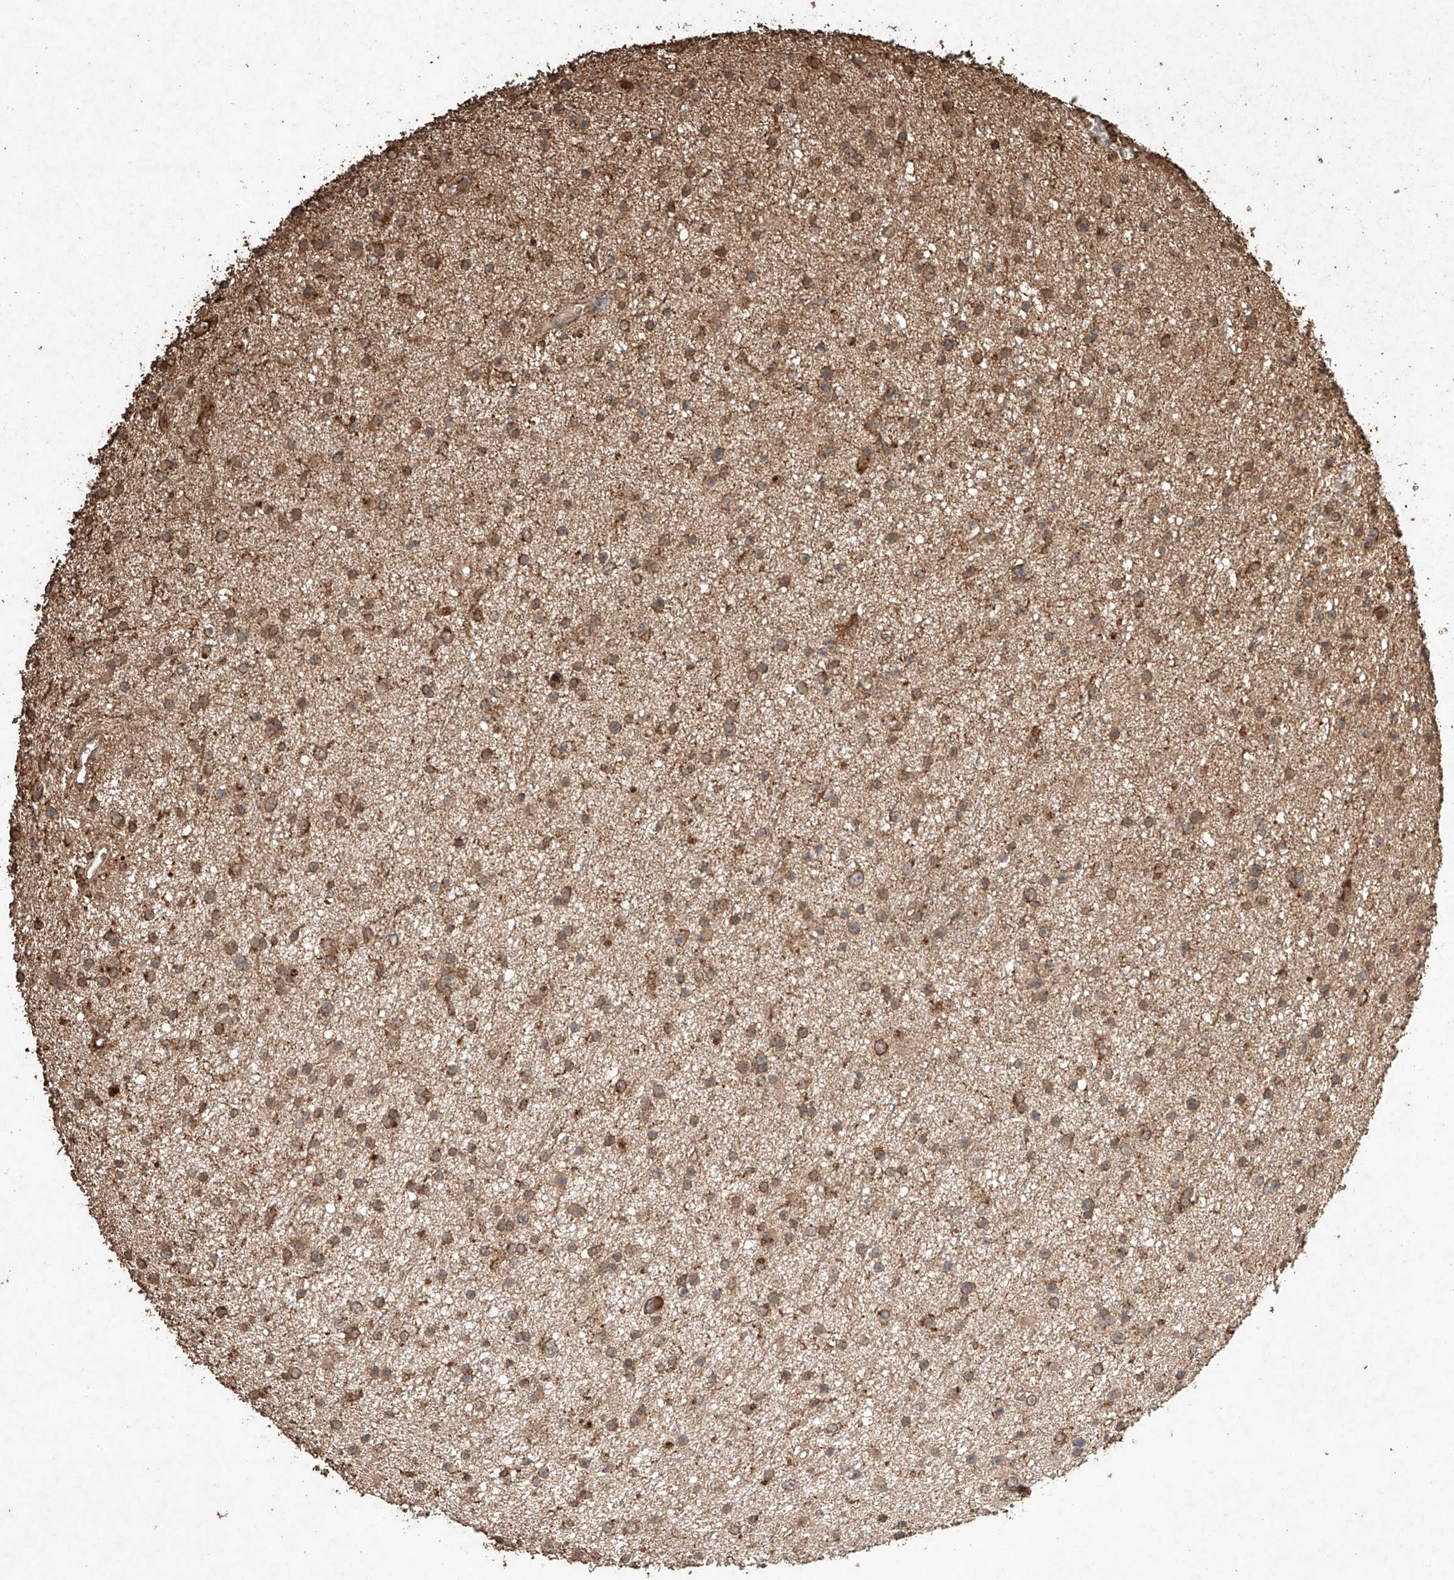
{"staining": {"intensity": "moderate", "quantity": ">75%", "location": "cytoplasmic/membranous"}, "tissue": "glioma", "cell_type": "Tumor cells", "image_type": "cancer", "snomed": [{"axis": "morphology", "description": "Glioma, malignant, Low grade"}, {"axis": "topography", "description": "Cerebral cortex"}], "caption": "Immunohistochemistry (IHC) (DAB) staining of low-grade glioma (malignant) shows moderate cytoplasmic/membranous protein expression in approximately >75% of tumor cells.", "gene": "M6PR", "patient": {"sex": "female", "age": 39}}